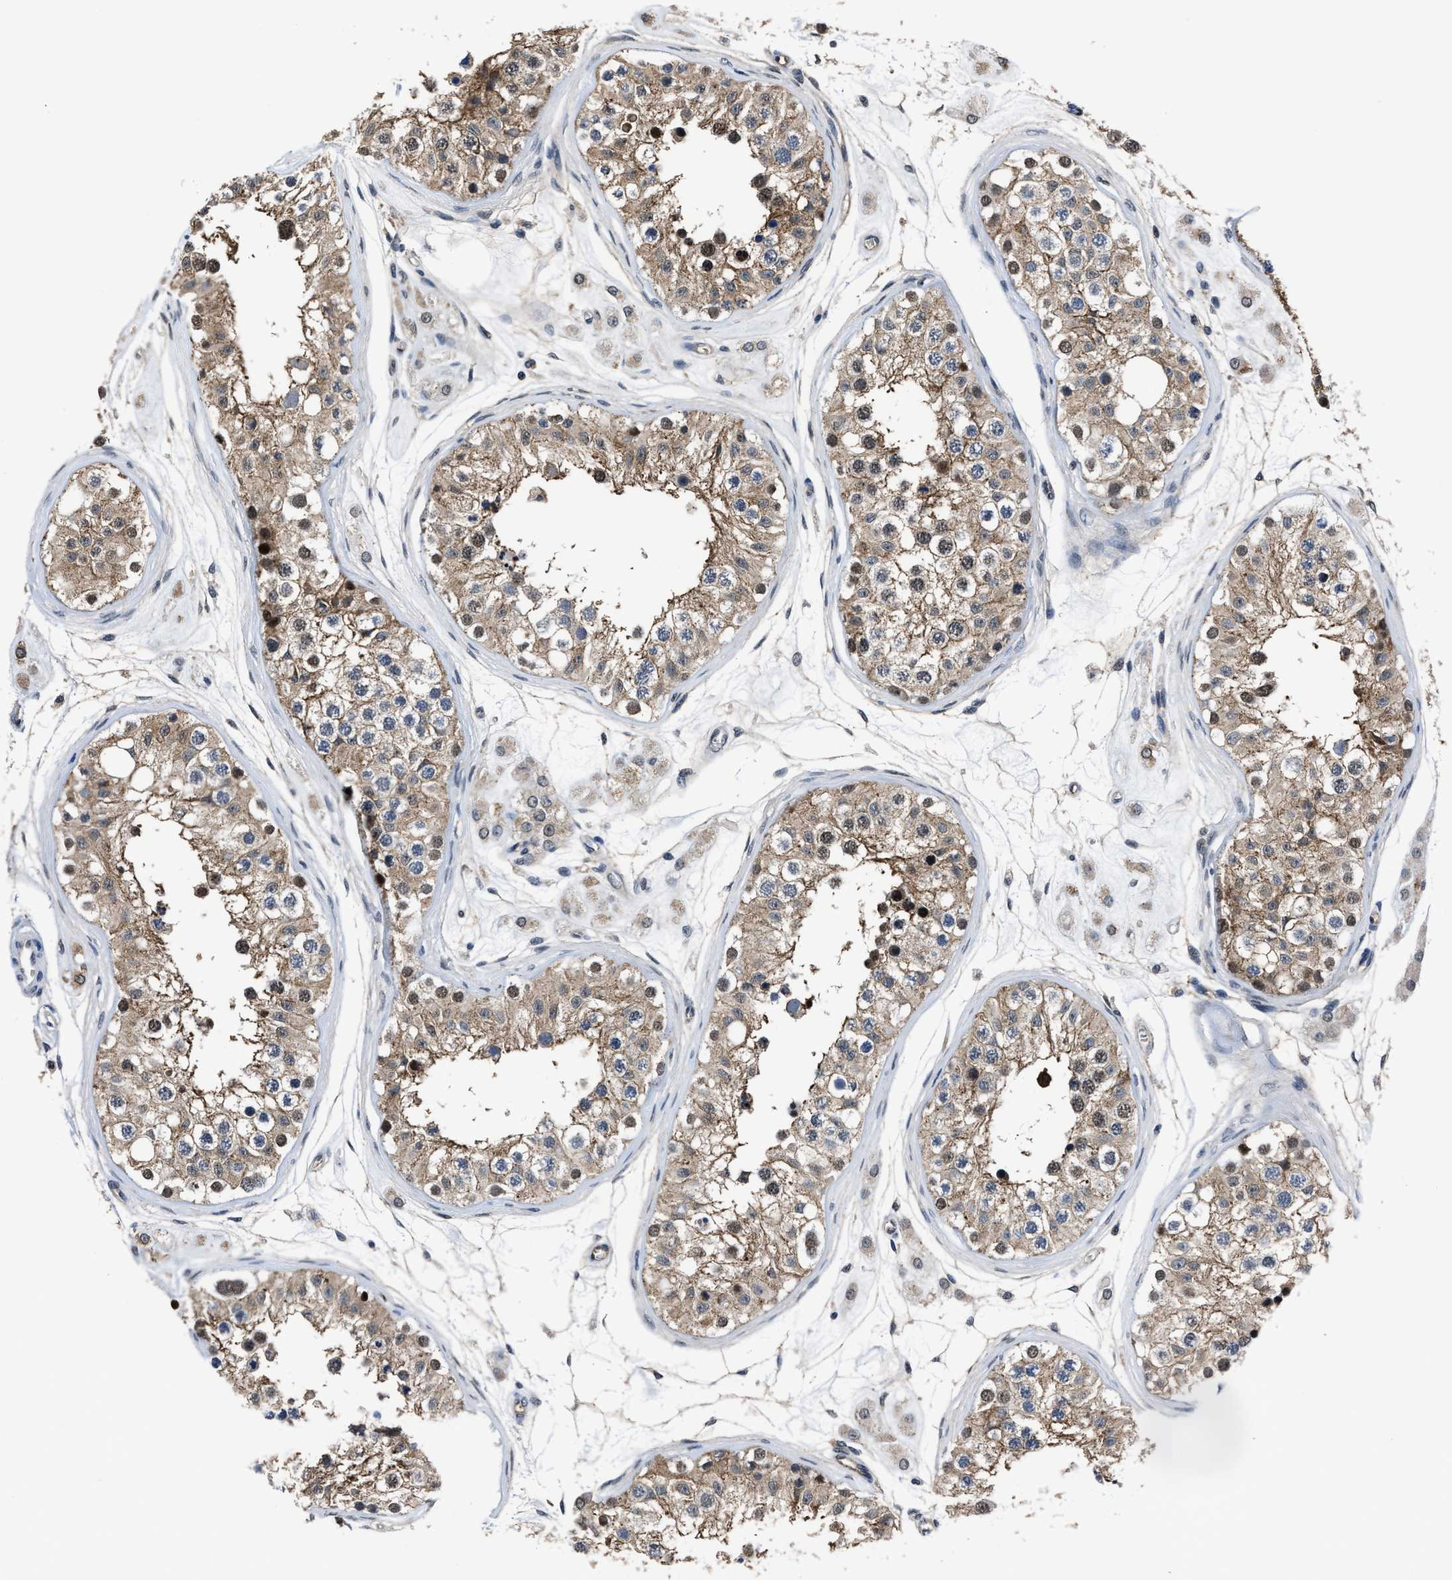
{"staining": {"intensity": "moderate", "quantity": ">75%", "location": "cytoplasmic/membranous"}, "tissue": "testis", "cell_type": "Cells in seminiferous ducts", "image_type": "normal", "snomed": [{"axis": "morphology", "description": "Normal tissue, NOS"}, {"axis": "morphology", "description": "Adenocarcinoma, metastatic, NOS"}, {"axis": "topography", "description": "Testis"}], "caption": "Immunohistochemical staining of benign testis displays moderate cytoplasmic/membranous protein positivity in approximately >75% of cells in seminiferous ducts.", "gene": "MARCKSL1", "patient": {"sex": "male", "age": 26}}